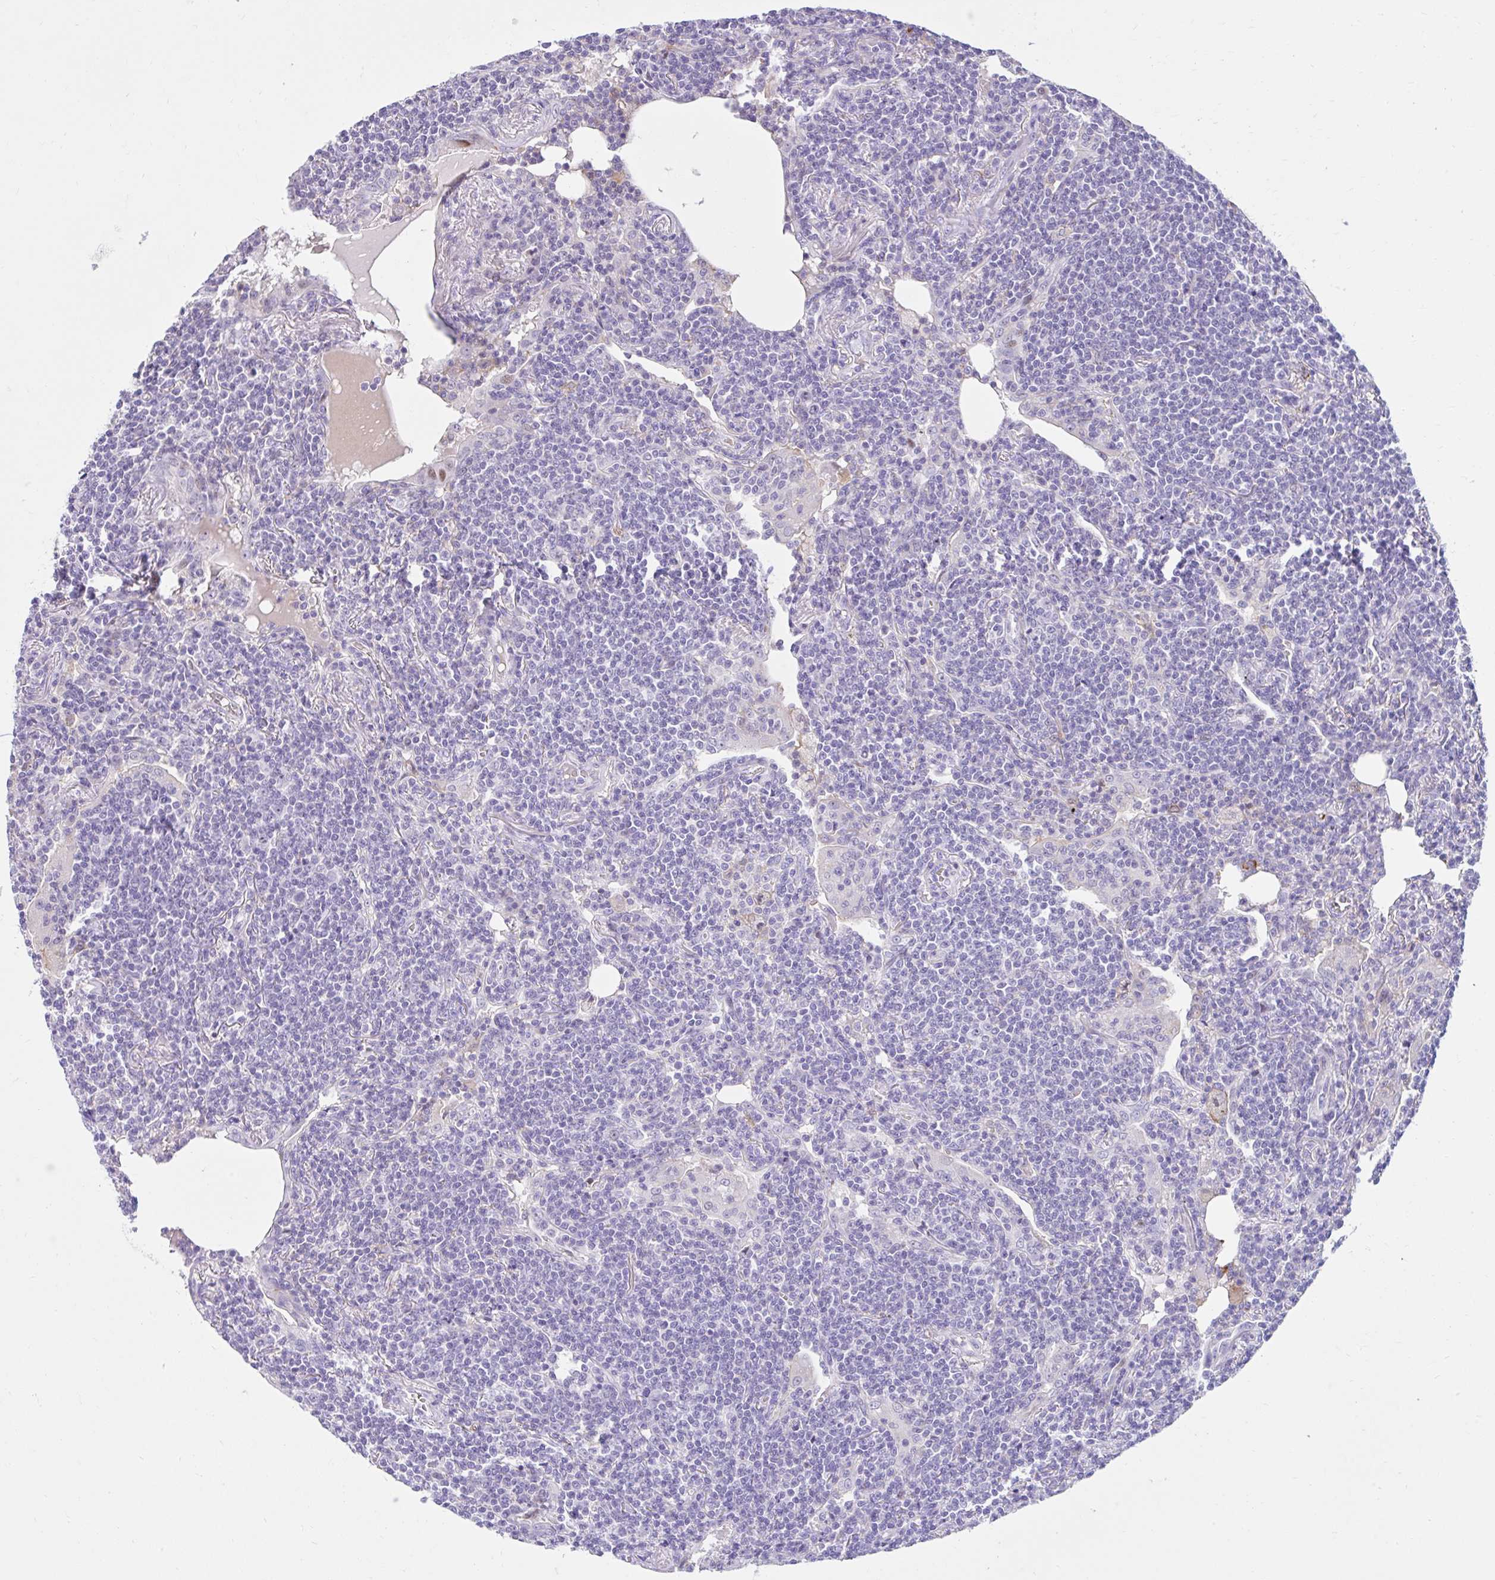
{"staining": {"intensity": "negative", "quantity": "none", "location": "none"}, "tissue": "lymphoma", "cell_type": "Tumor cells", "image_type": "cancer", "snomed": [{"axis": "morphology", "description": "Malignant lymphoma, non-Hodgkin's type, Low grade"}, {"axis": "topography", "description": "Lung"}], "caption": "High magnification brightfield microscopy of lymphoma stained with DAB (3,3'-diaminobenzidine) (brown) and counterstained with hematoxylin (blue): tumor cells show no significant positivity.", "gene": "NHLH2", "patient": {"sex": "female", "age": 71}}